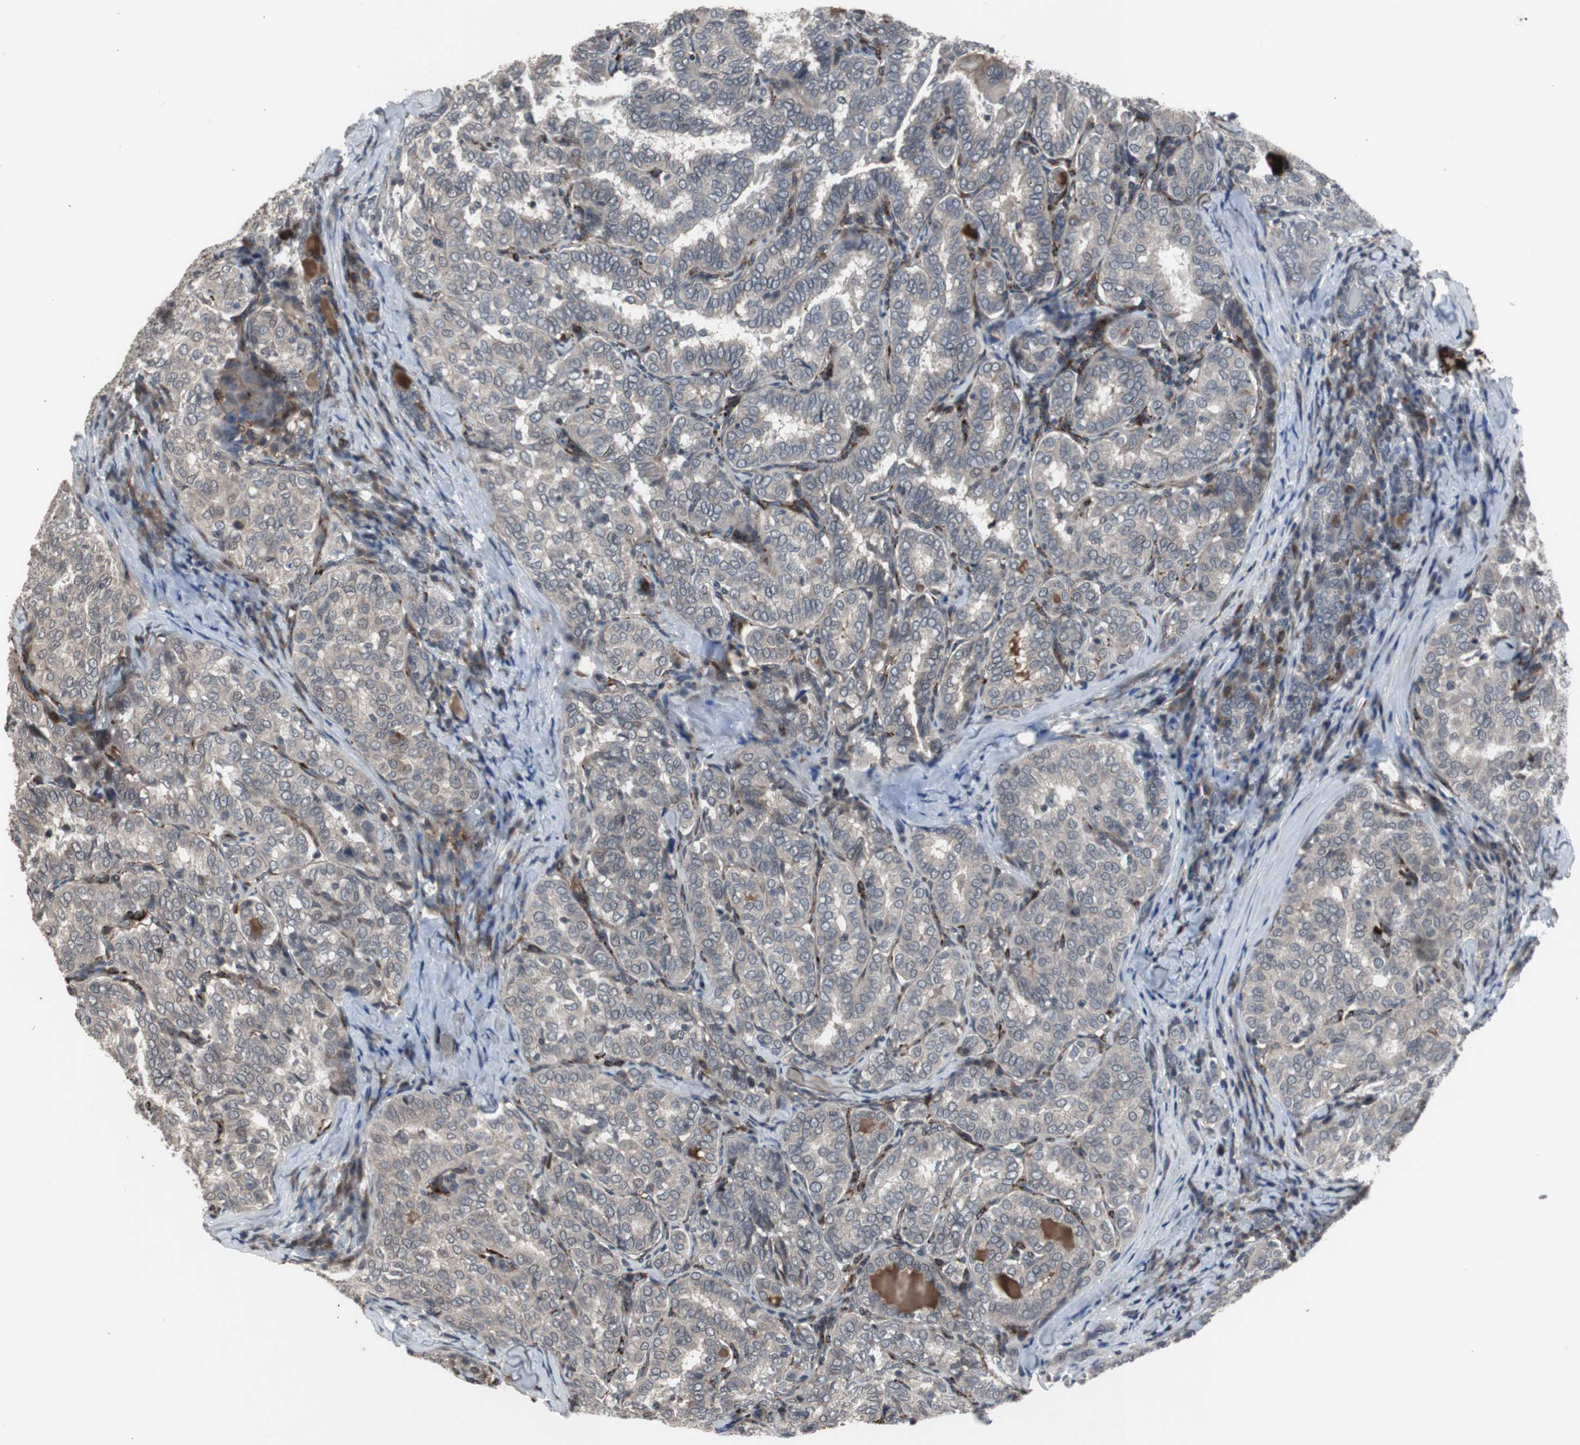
{"staining": {"intensity": "weak", "quantity": ">75%", "location": "cytoplasmic/membranous"}, "tissue": "thyroid cancer", "cell_type": "Tumor cells", "image_type": "cancer", "snomed": [{"axis": "morphology", "description": "Normal tissue, NOS"}, {"axis": "morphology", "description": "Papillary adenocarcinoma, NOS"}, {"axis": "topography", "description": "Thyroid gland"}], "caption": "Human thyroid cancer stained with a protein marker exhibits weak staining in tumor cells.", "gene": "CRADD", "patient": {"sex": "female", "age": 30}}